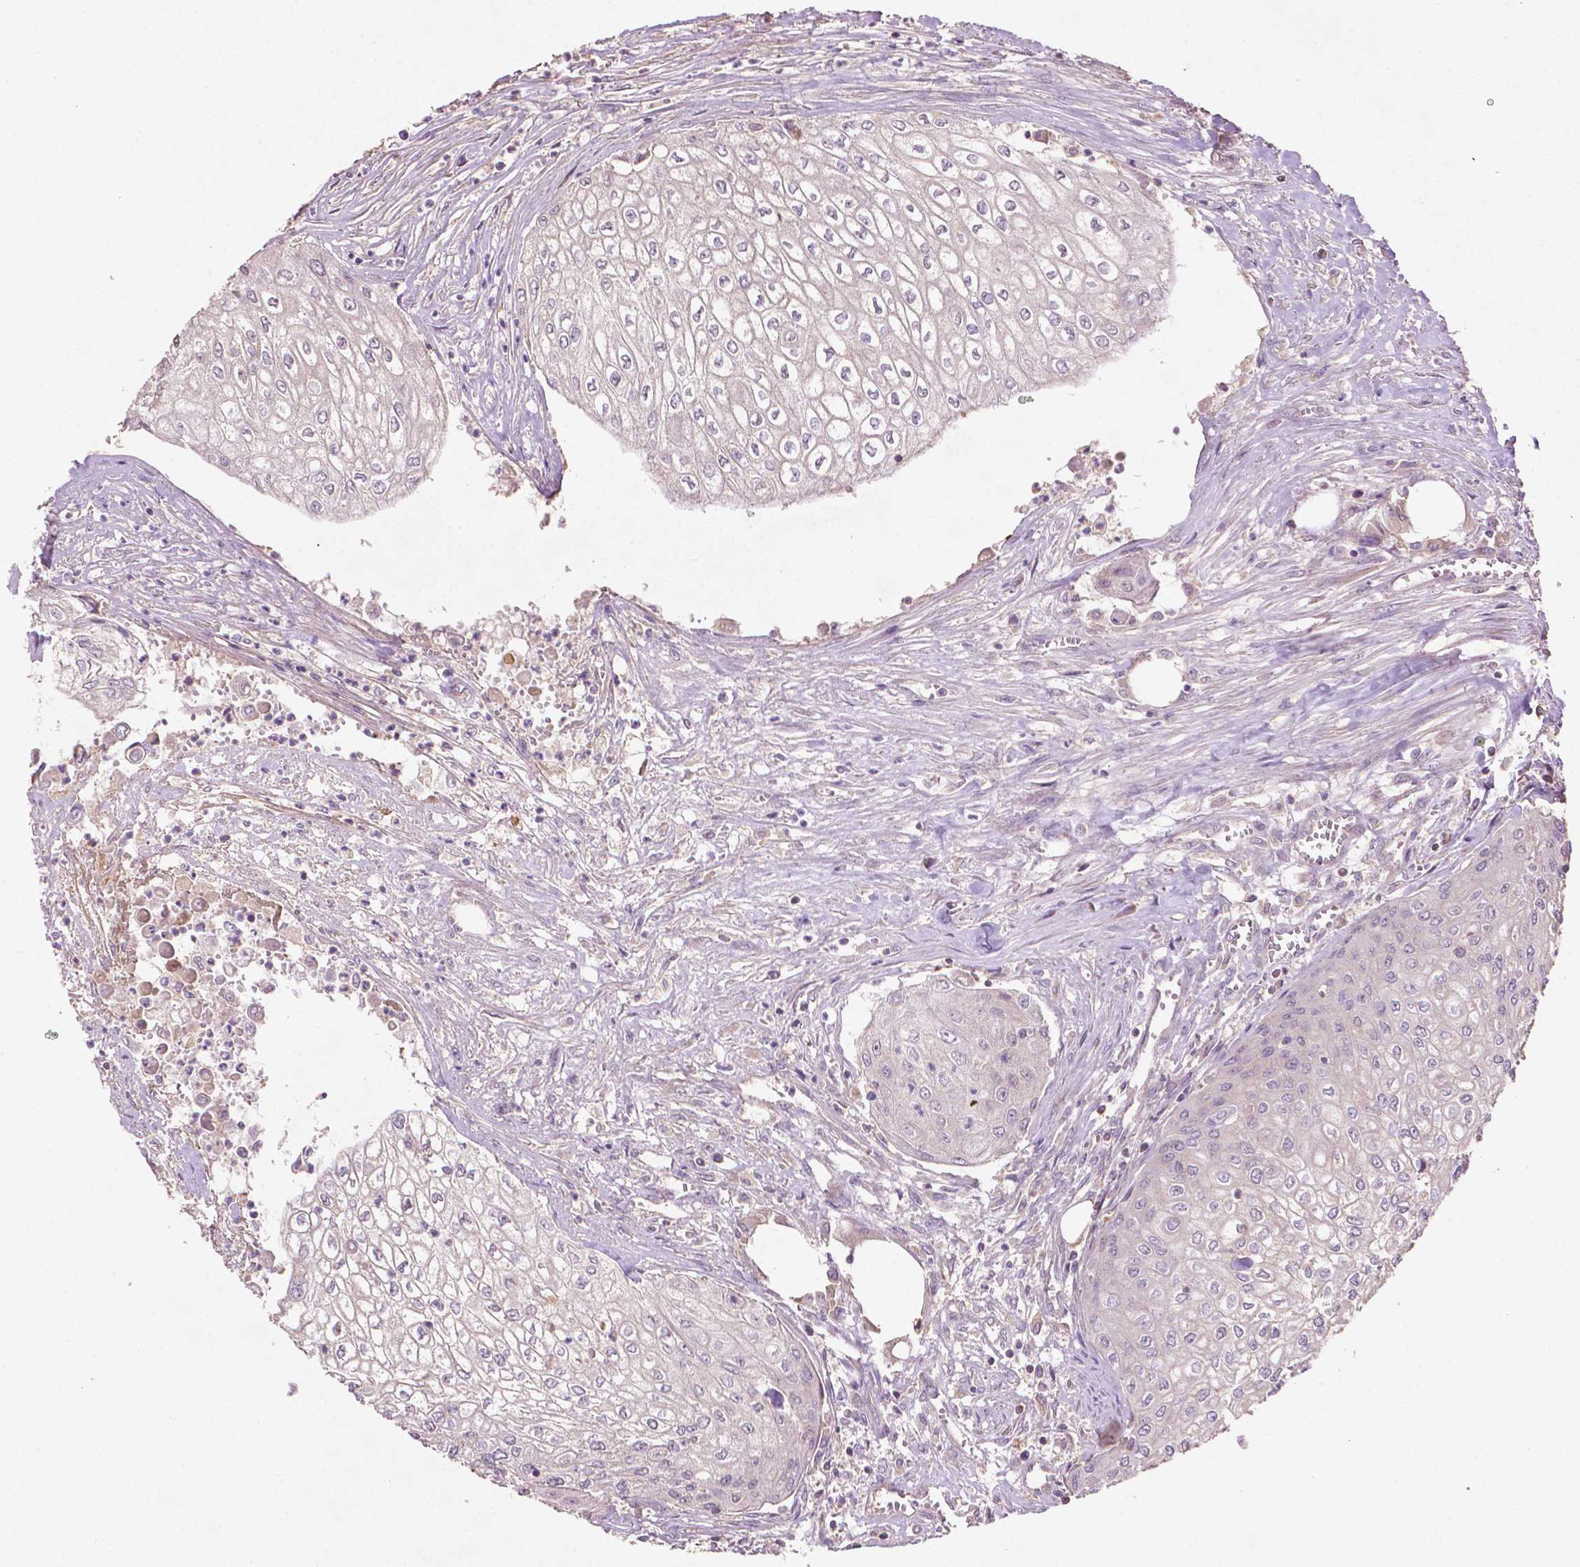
{"staining": {"intensity": "negative", "quantity": "none", "location": "none"}, "tissue": "urothelial cancer", "cell_type": "Tumor cells", "image_type": "cancer", "snomed": [{"axis": "morphology", "description": "Urothelial carcinoma, High grade"}, {"axis": "topography", "description": "Urinary bladder"}], "caption": "The IHC micrograph has no significant expression in tumor cells of urothelial cancer tissue.", "gene": "LRR1", "patient": {"sex": "male", "age": 62}}